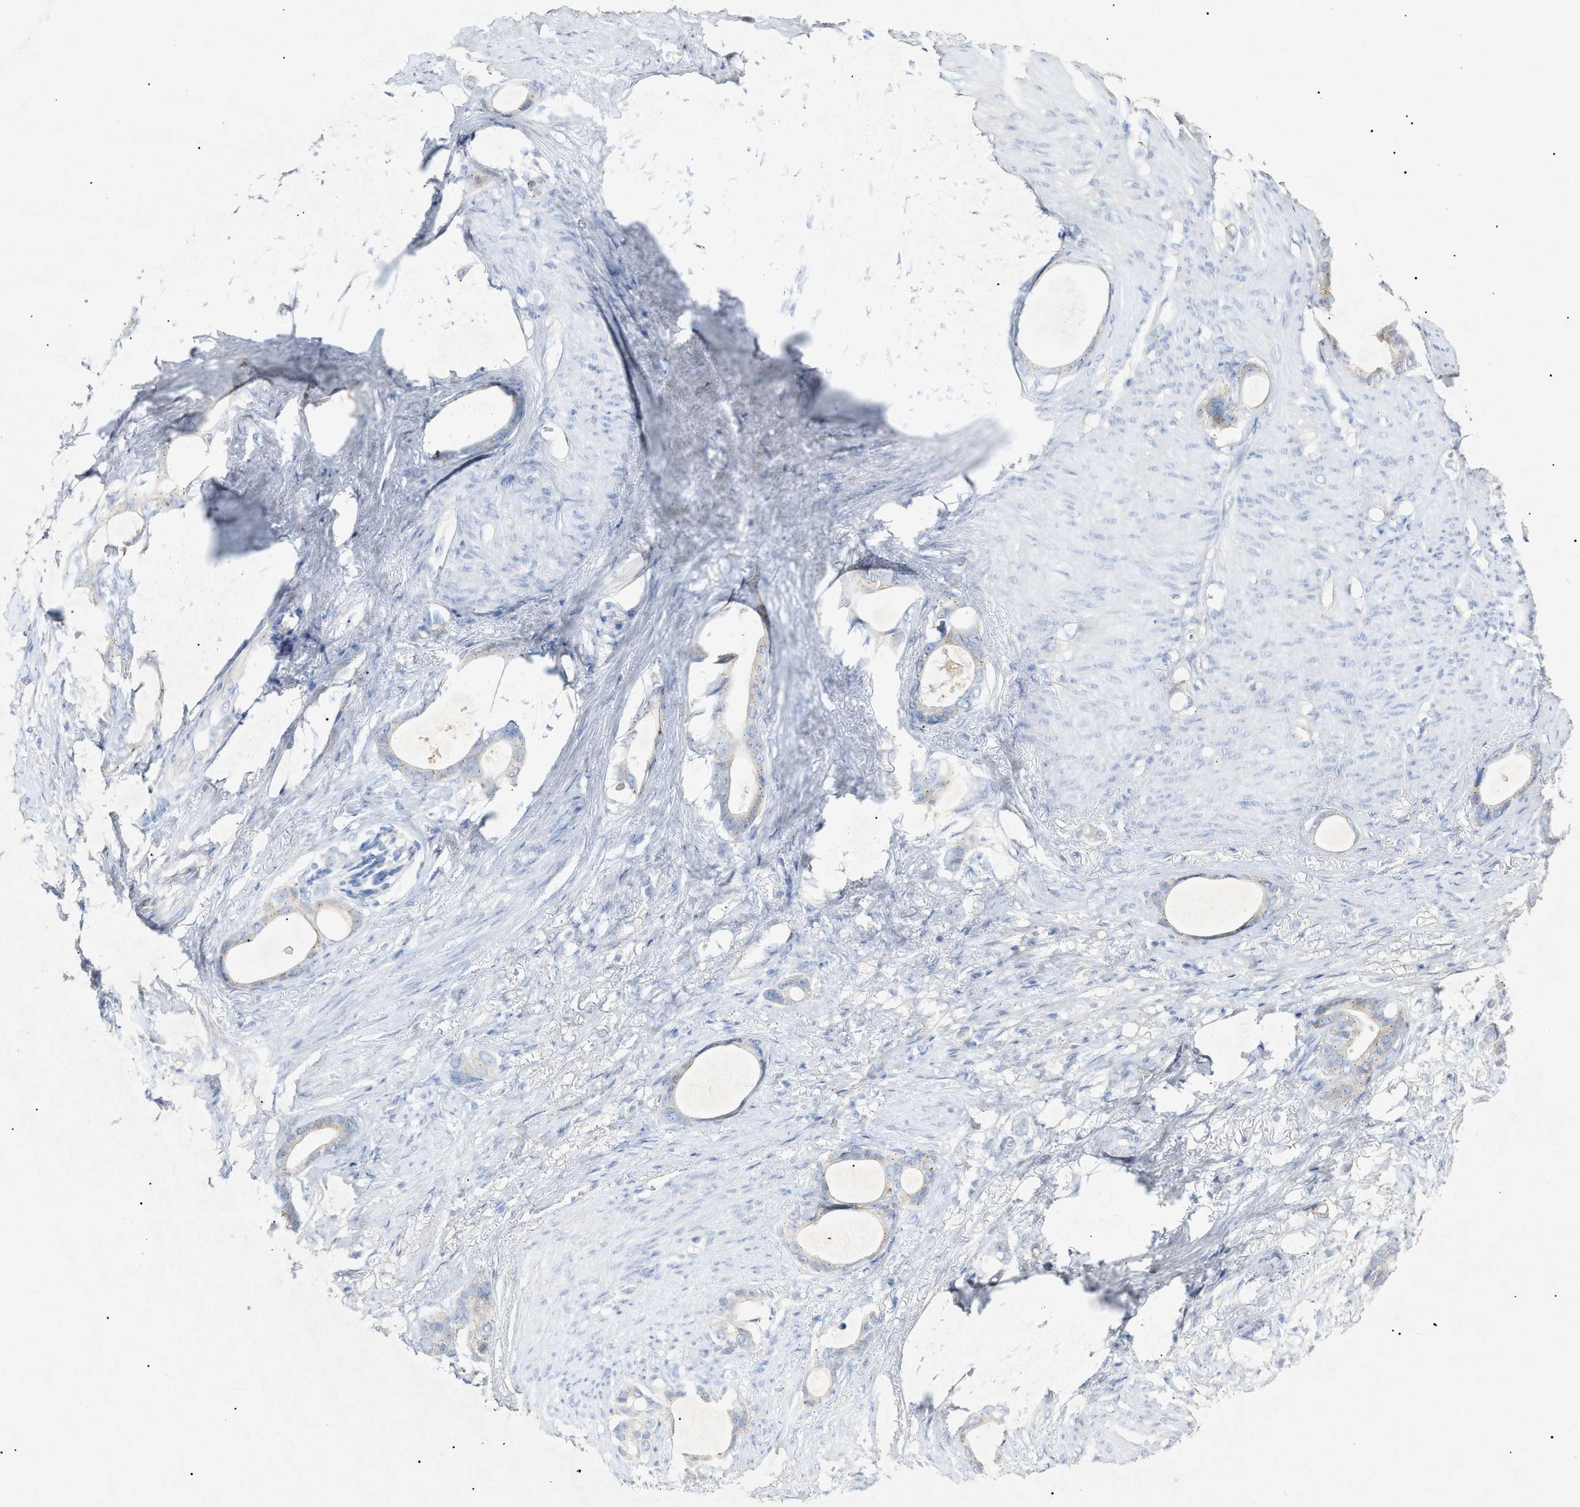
{"staining": {"intensity": "weak", "quantity": "<25%", "location": "cytoplasmic/membranous"}, "tissue": "stomach cancer", "cell_type": "Tumor cells", "image_type": "cancer", "snomed": [{"axis": "morphology", "description": "Adenocarcinoma, NOS"}, {"axis": "topography", "description": "Stomach"}], "caption": "A high-resolution image shows immunohistochemistry staining of stomach cancer, which shows no significant staining in tumor cells. Brightfield microscopy of immunohistochemistry stained with DAB (3,3'-diaminobenzidine) (brown) and hematoxylin (blue), captured at high magnification.", "gene": "SLC25A31", "patient": {"sex": "female", "age": 75}}